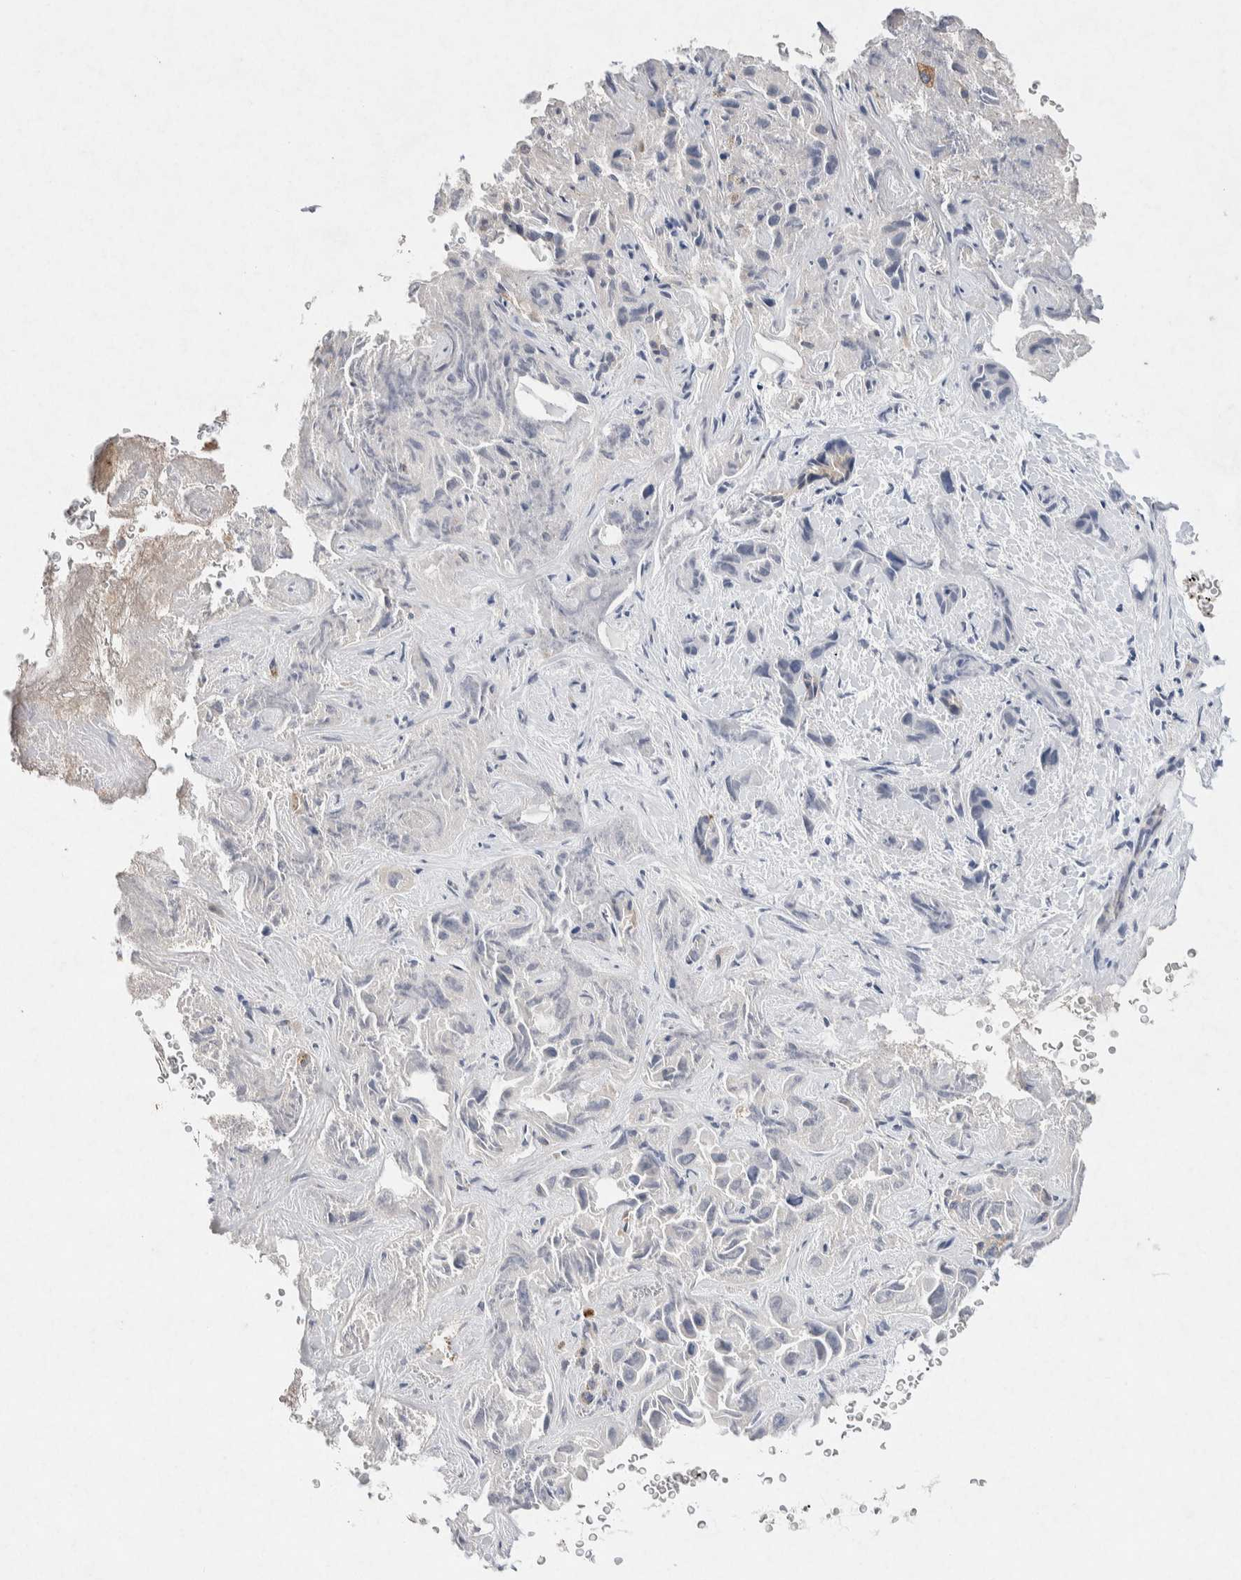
{"staining": {"intensity": "negative", "quantity": "none", "location": "none"}, "tissue": "liver cancer", "cell_type": "Tumor cells", "image_type": "cancer", "snomed": [{"axis": "morphology", "description": "Cholangiocarcinoma"}, {"axis": "topography", "description": "Liver"}], "caption": "Tumor cells are negative for protein expression in human cholangiocarcinoma (liver).", "gene": "CMTM4", "patient": {"sex": "female", "age": 52}}